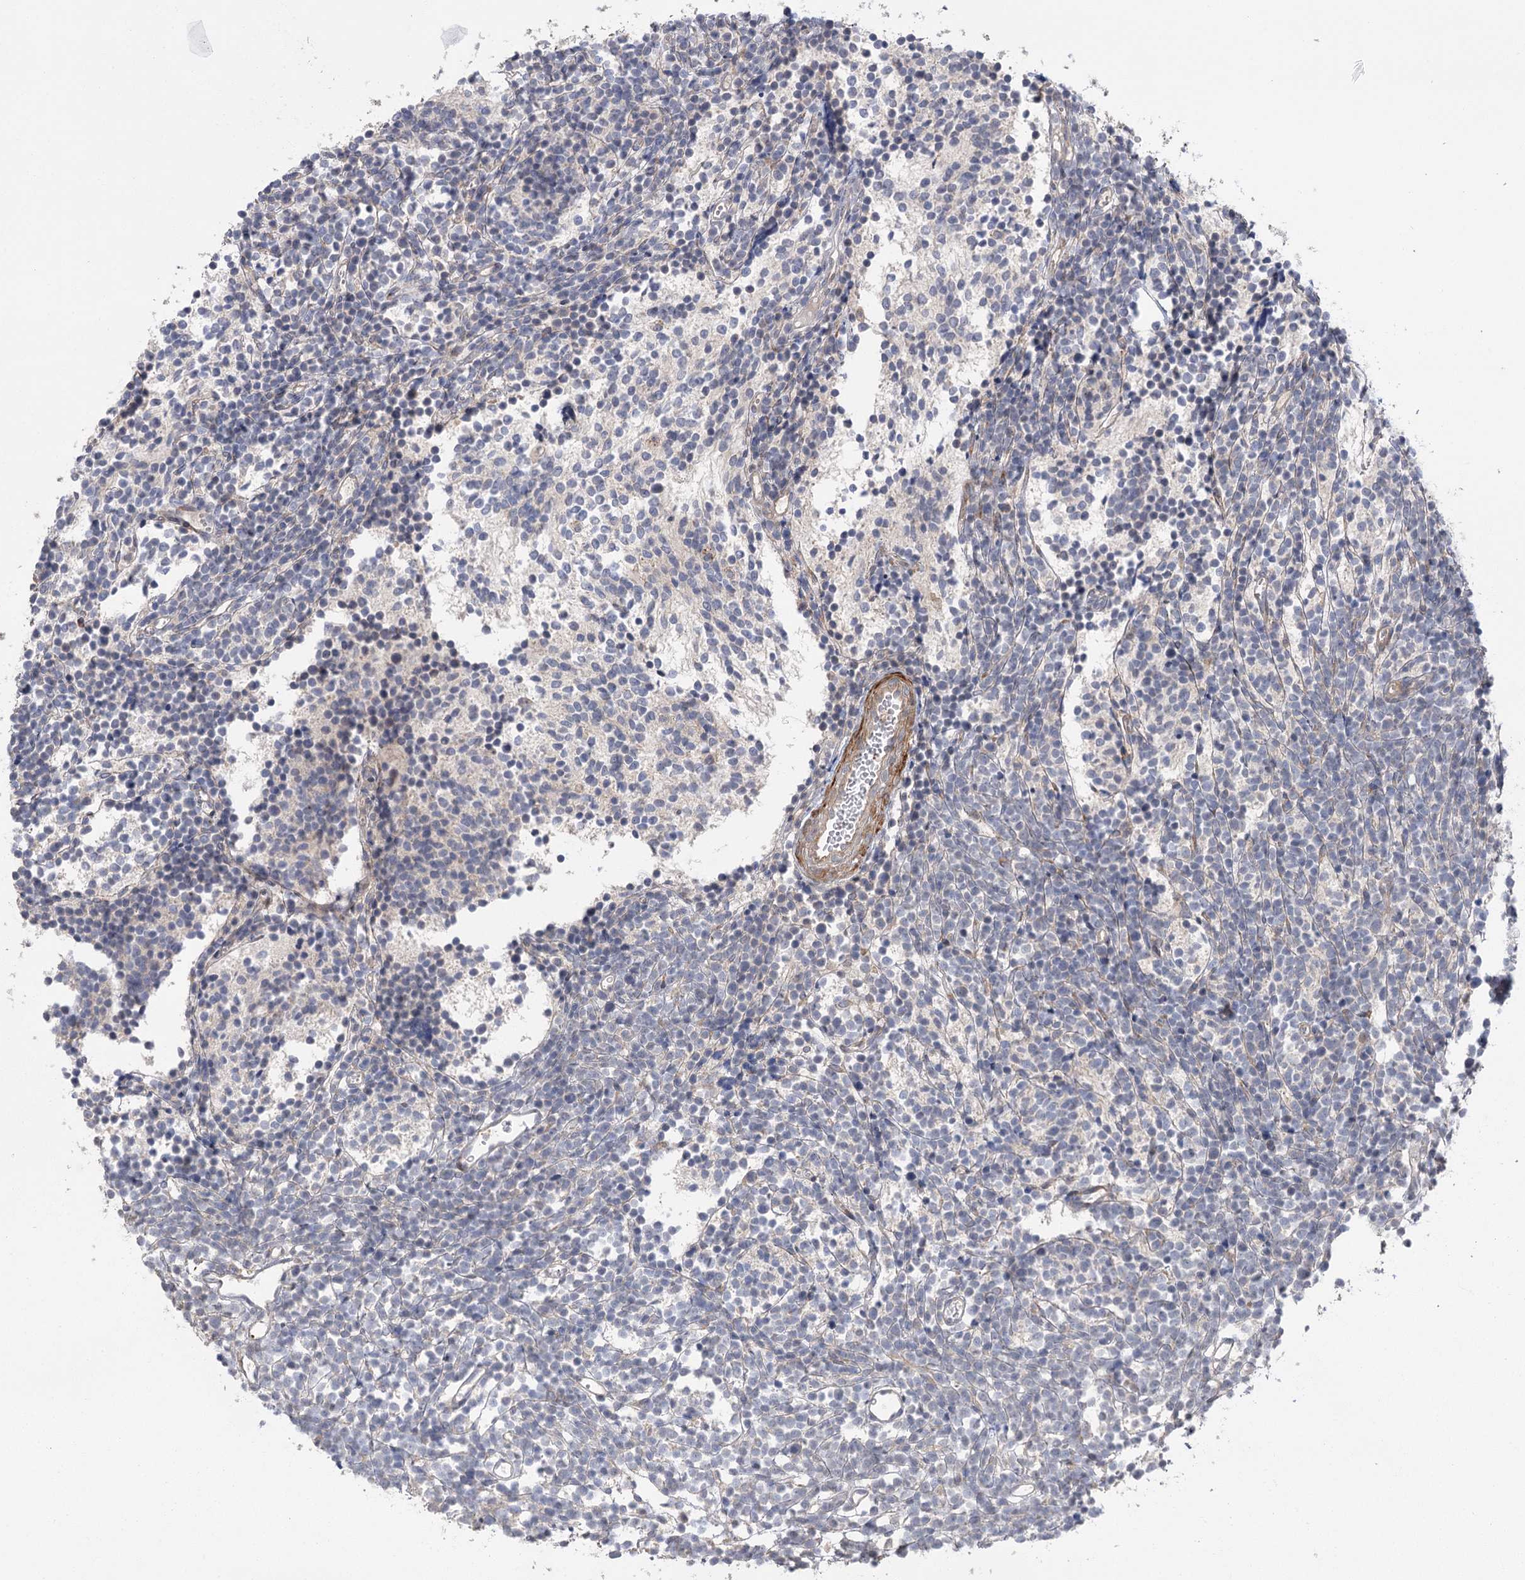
{"staining": {"intensity": "negative", "quantity": "none", "location": "none"}, "tissue": "glioma", "cell_type": "Tumor cells", "image_type": "cancer", "snomed": [{"axis": "morphology", "description": "Glioma, malignant, Low grade"}, {"axis": "topography", "description": "Brain"}], "caption": "Tumor cells are negative for protein expression in human low-grade glioma (malignant).", "gene": "KCNN2", "patient": {"sex": "female", "age": 1}}